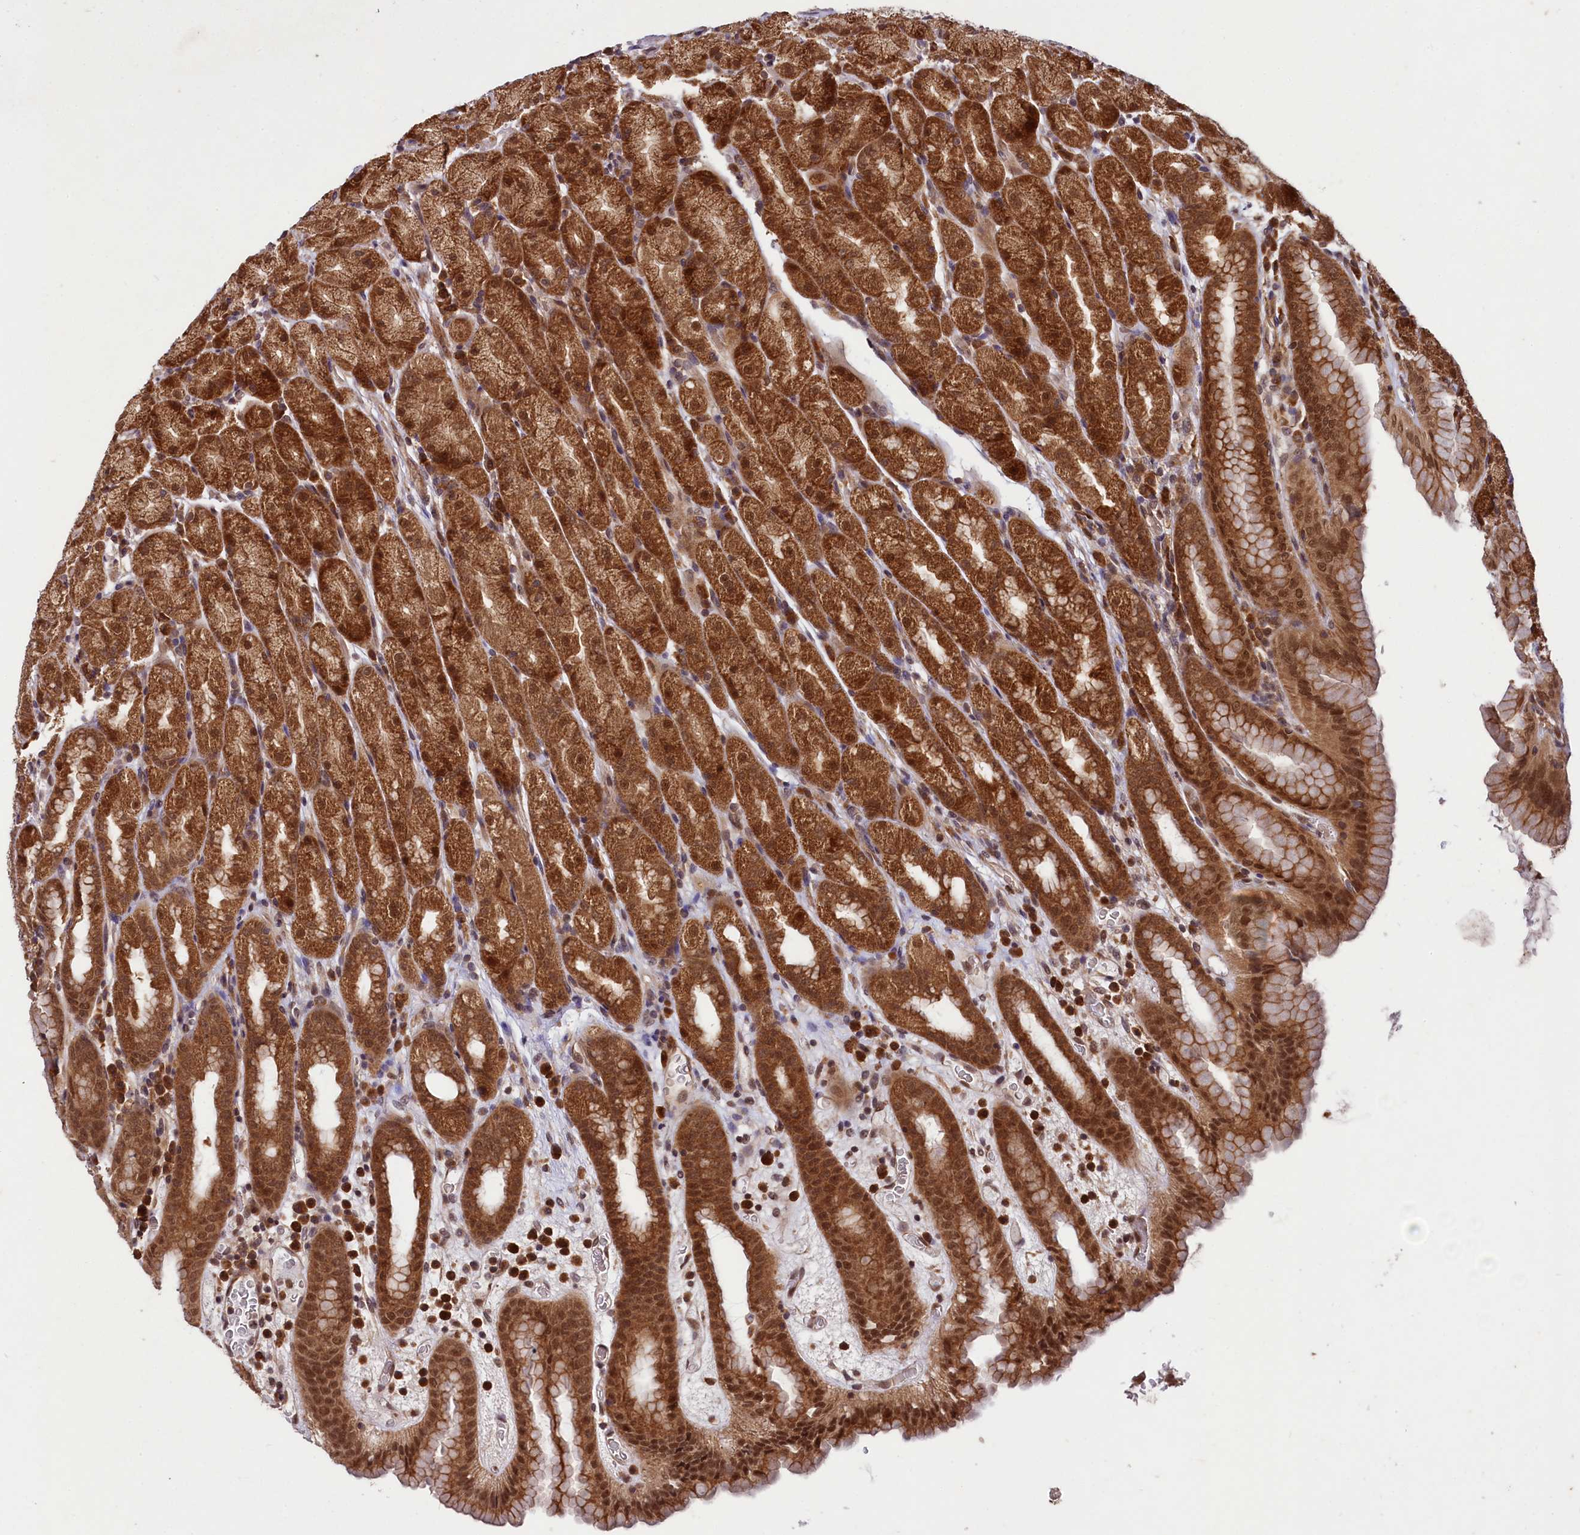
{"staining": {"intensity": "strong", "quantity": ">75%", "location": "cytoplasmic/membranous,nuclear"}, "tissue": "stomach", "cell_type": "Glandular cells", "image_type": "normal", "snomed": [{"axis": "morphology", "description": "Normal tissue, NOS"}, {"axis": "topography", "description": "Stomach, upper"}], "caption": "Immunohistochemistry (IHC) image of unremarkable human stomach stained for a protein (brown), which exhibits high levels of strong cytoplasmic/membranous,nuclear staining in about >75% of glandular cells.", "gene": "UBE3A", "patient": {"sex": "male", "age": 68}}